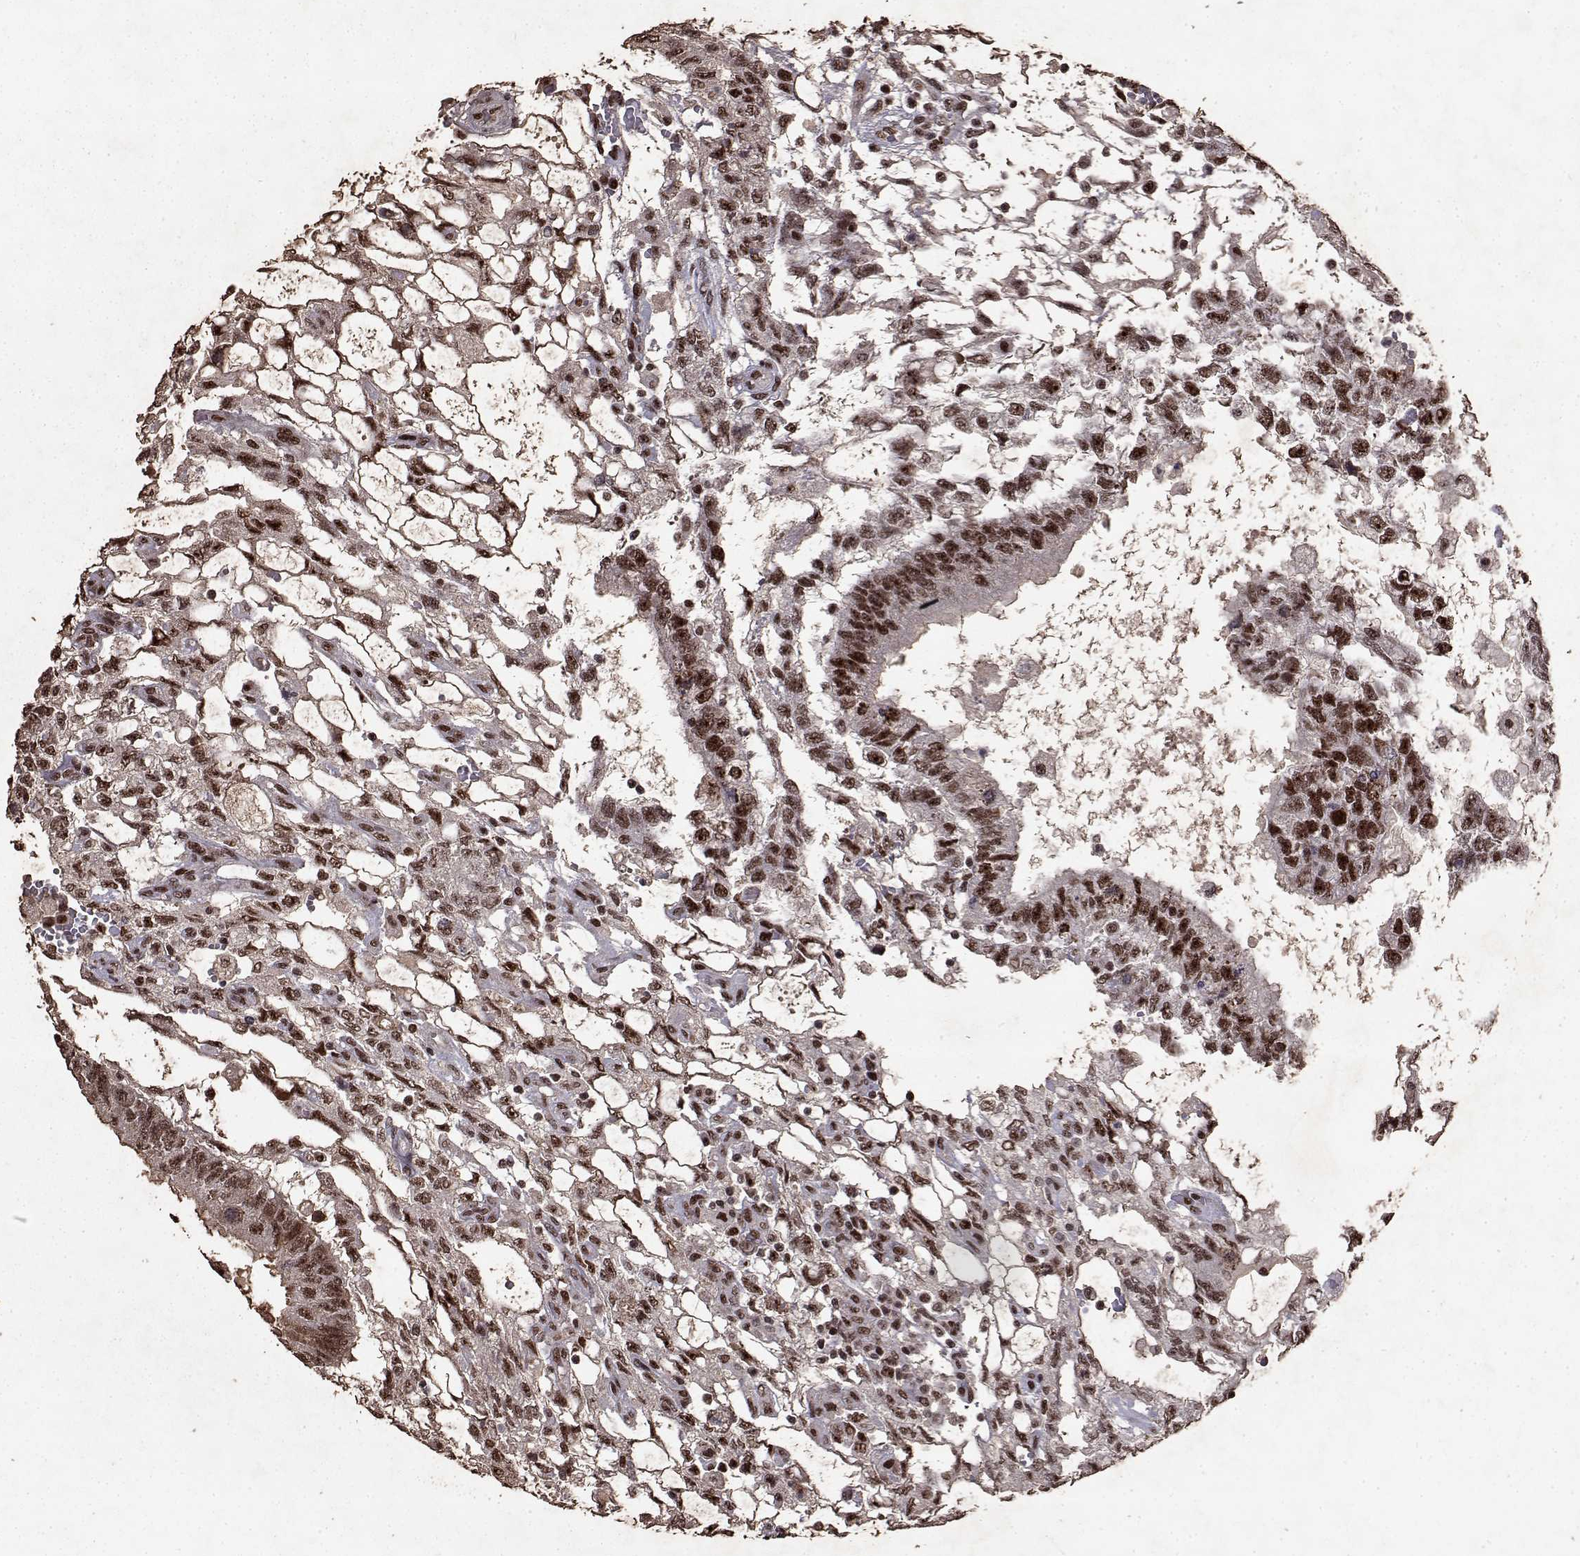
{"staining": {"intensity": "strong", "quantity": ">75%", "location": "nuclear"}, "tissue": "testis cancer", "cell_type": "Tumor cells", "image_type": "cancer", "snomed": [{"axis": "morphology", "description": "Carcinoma, Embryonal, NOS"}, {"axis": "topography", "description": "Testis"}], "caption": "Immunohistochemical staining of testis embryonal carcinoma exhibits strong nuclear protein expression in approximately >75% of tumor cells.", "gene": "TOE1", "patient": {"sex": "male", "age": 32}}